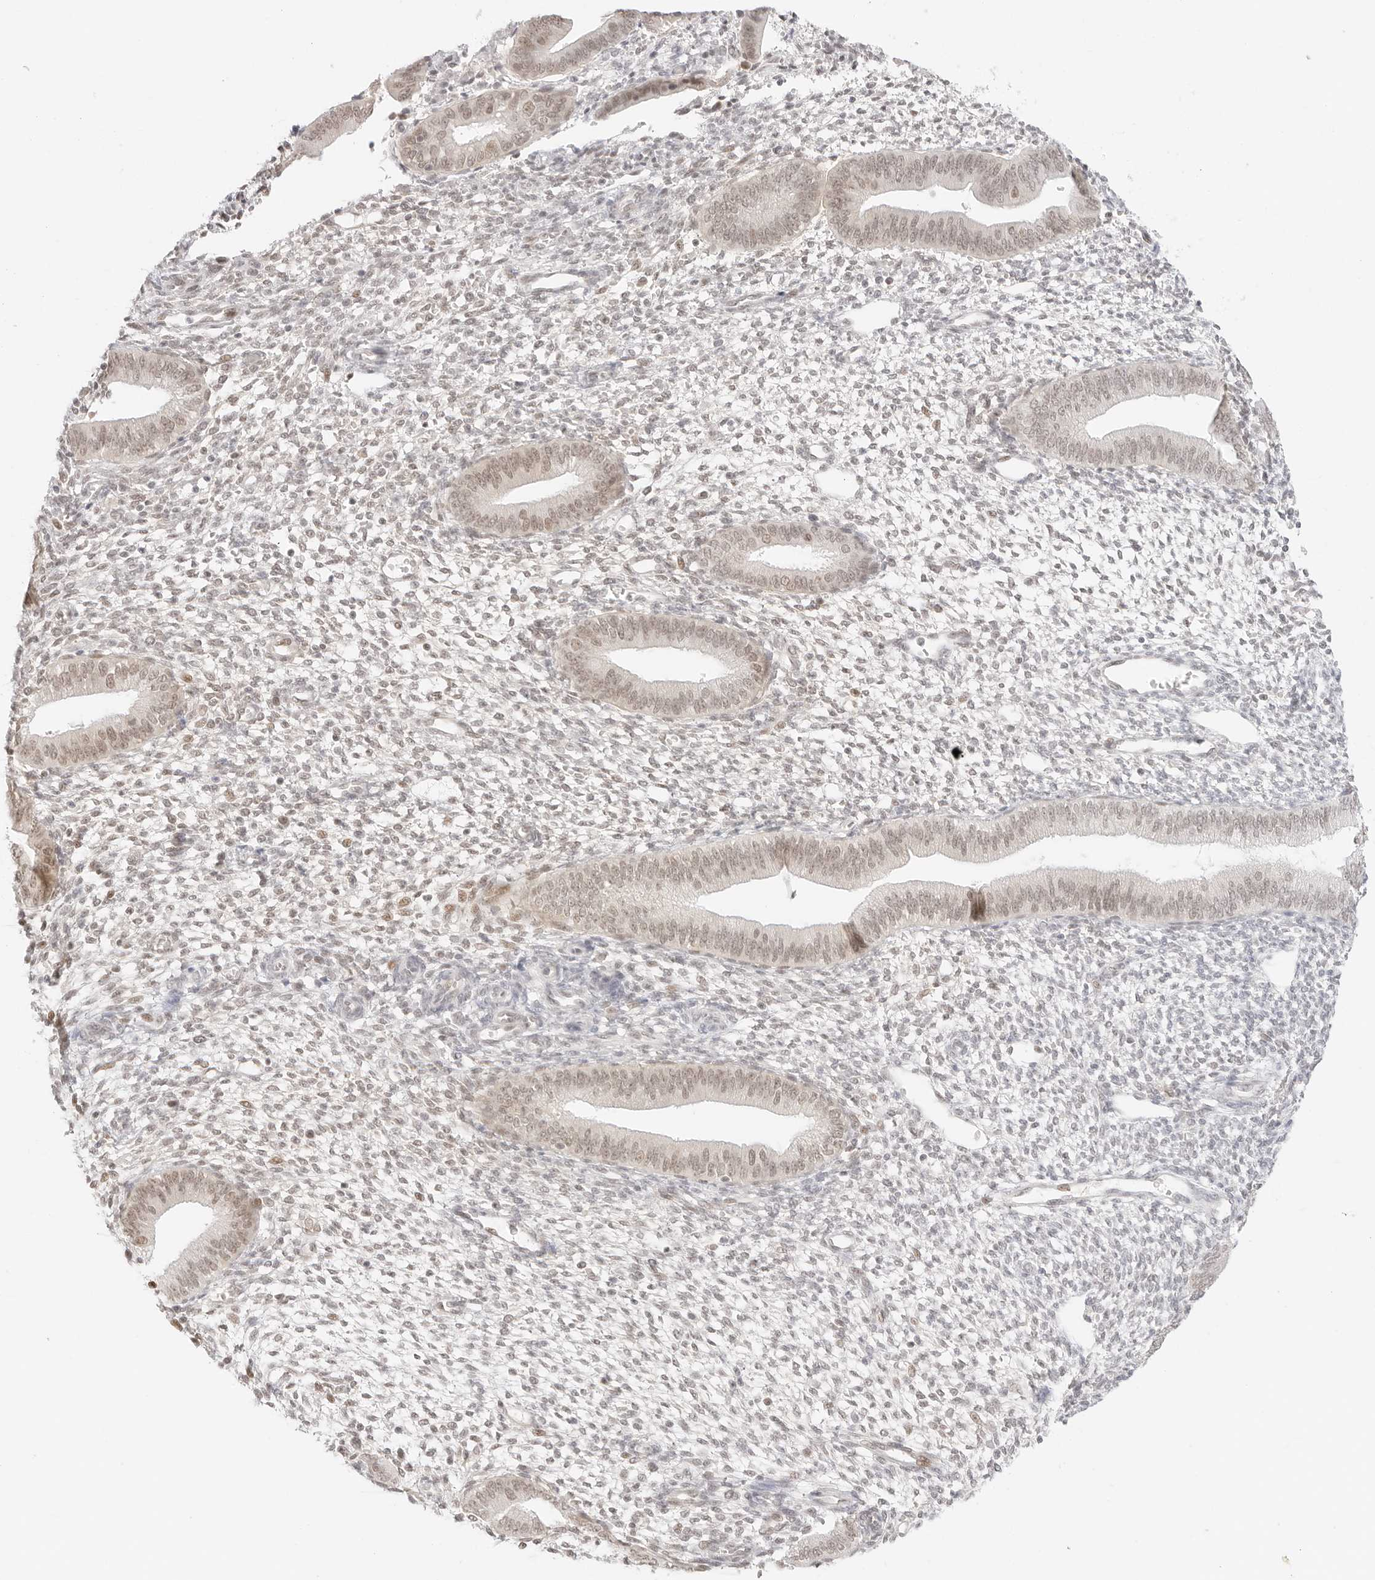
{"staining": {"intensity": "weak", "quantity": "<25%", "location": "cytoplasmic/membranous,nuclear"}, "tissue": "endometrium", "cell_type": "Cells in endometrial stroma", "image_type": "normal", "snomed": [{"axis": "morphology", "description": "Normal tissue, NOS"}, {"axis": "topography", "description": "Endometrium"}], "caption": "Unremarkable endometrium was stained to show a protein in brown. There is no significant staining in cells in endometrial stroma. (Brightfield microscopy of DAB immunohistochemistry (IHC) at high magnification).", "gene": "ITGA6", "patient": {"sex": "female", "age": 46}}